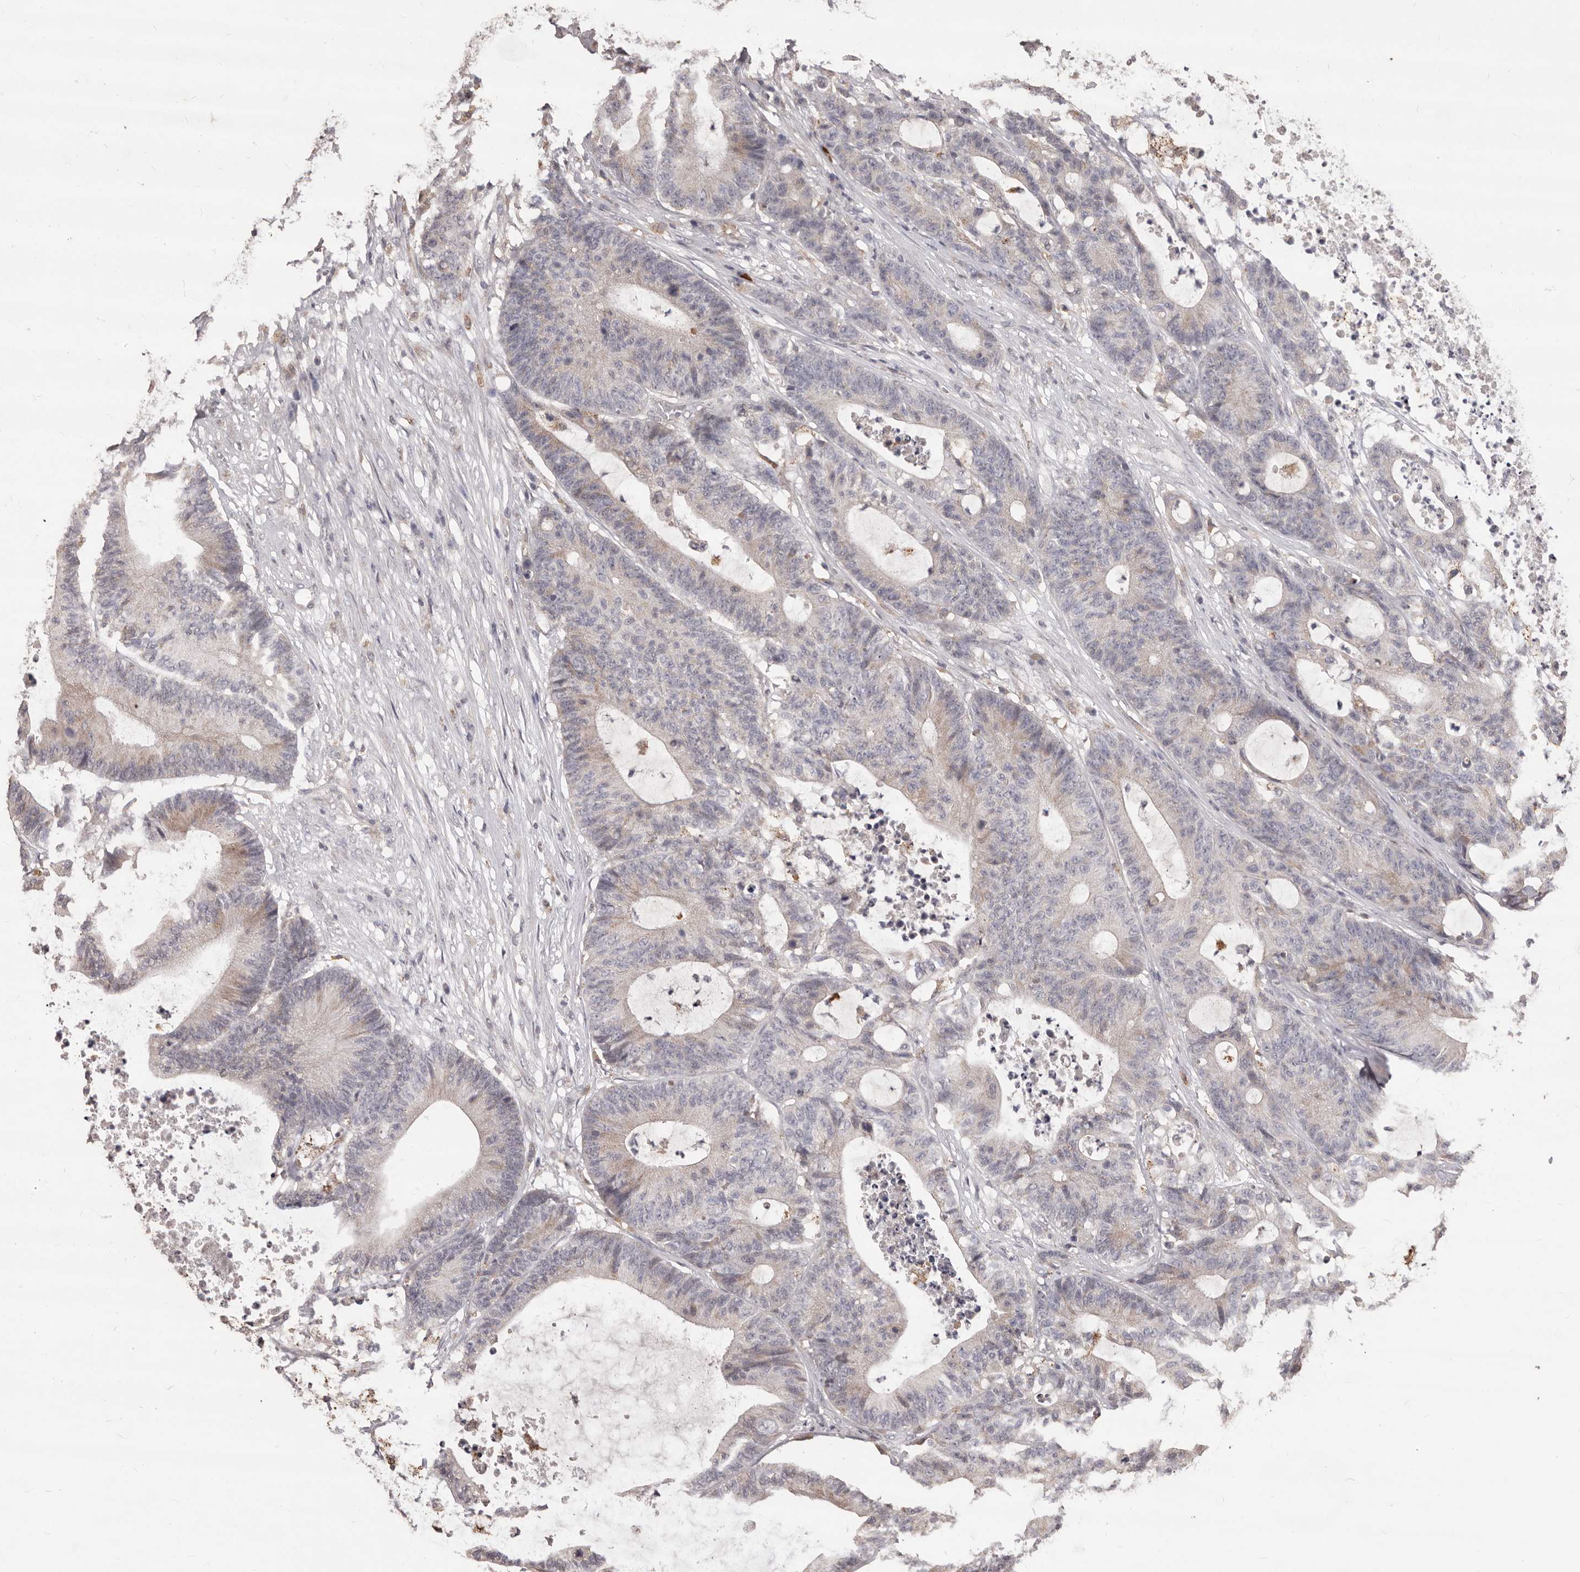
{"staining": {"intensity": "weak", "quantity": "<25%", "location": "cytoplasmic/membranous"}, "tissue": "colorectal cancer", "cell_type": "Tumor cells", "image_type": "cancer", "snomed": [{"axis": "morphology", "description": "Adenocarcinoma, NOS"}, {"axis": "topography", "description": "Colon"}], "caption": "This is a photomicrograph of immunohistochemistry staining of colorectal cancer, which shows no positivity in tumor cells.", "gene": "PRSS27", "patient": {"sex": "female", "age": 84}}